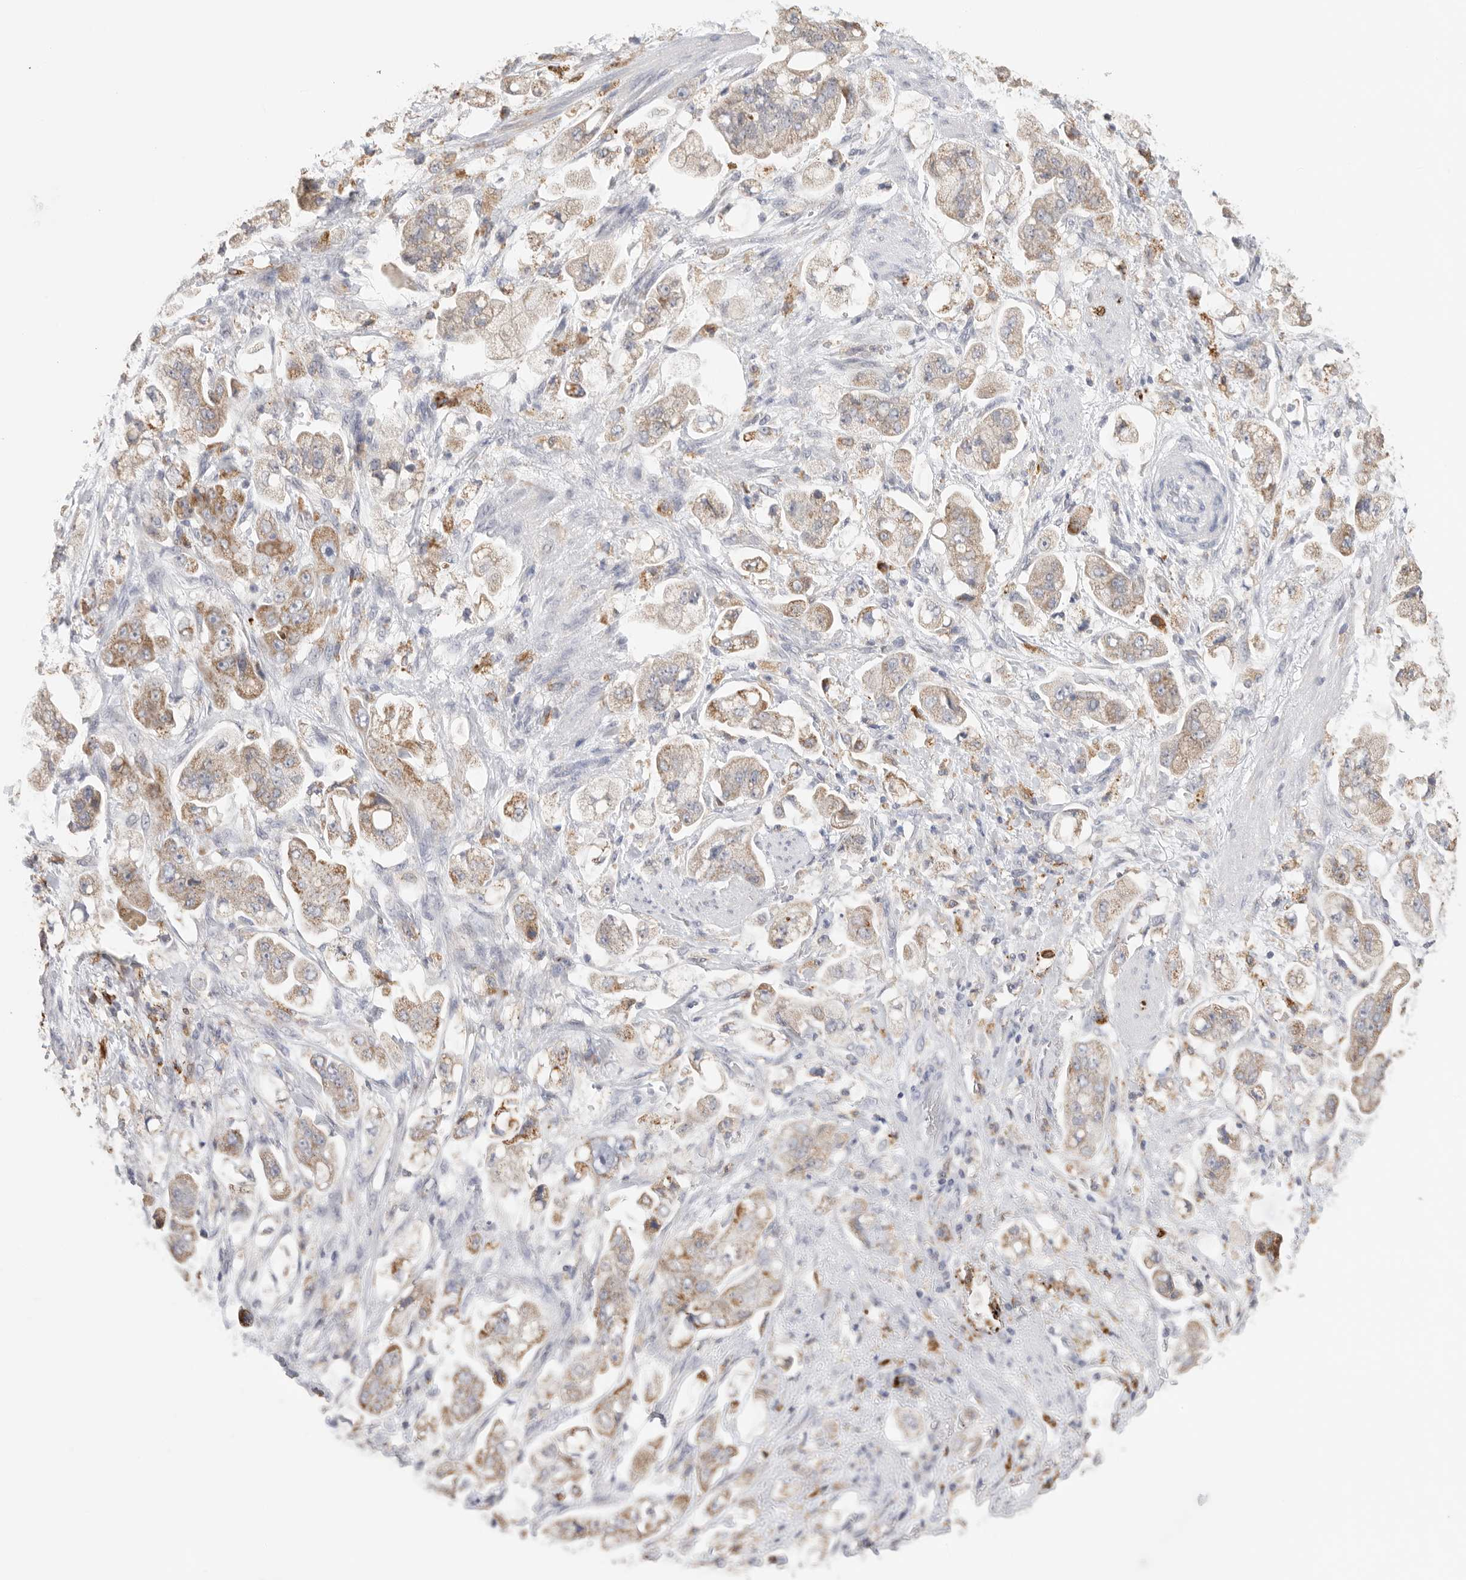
{"staining": {"intensity": "weak", "quantity": ">75%", "location": "cytoplasmic/membranous"}, "tissue": "stomach cancer", "cell_type": "Tumor cells", "image_type": "cancer", "snomed": [{"axis": "morphology", "description": "Adenocarcinoma, NOS"}, {"axis": "topography", "description": "Stomach"}], "caption": "Stomach adenocarcinoma stained with a protein marker shows weak staining in tumor cells.", "gene": "GGH", "patient": {"sex": "male", "age": 62}}